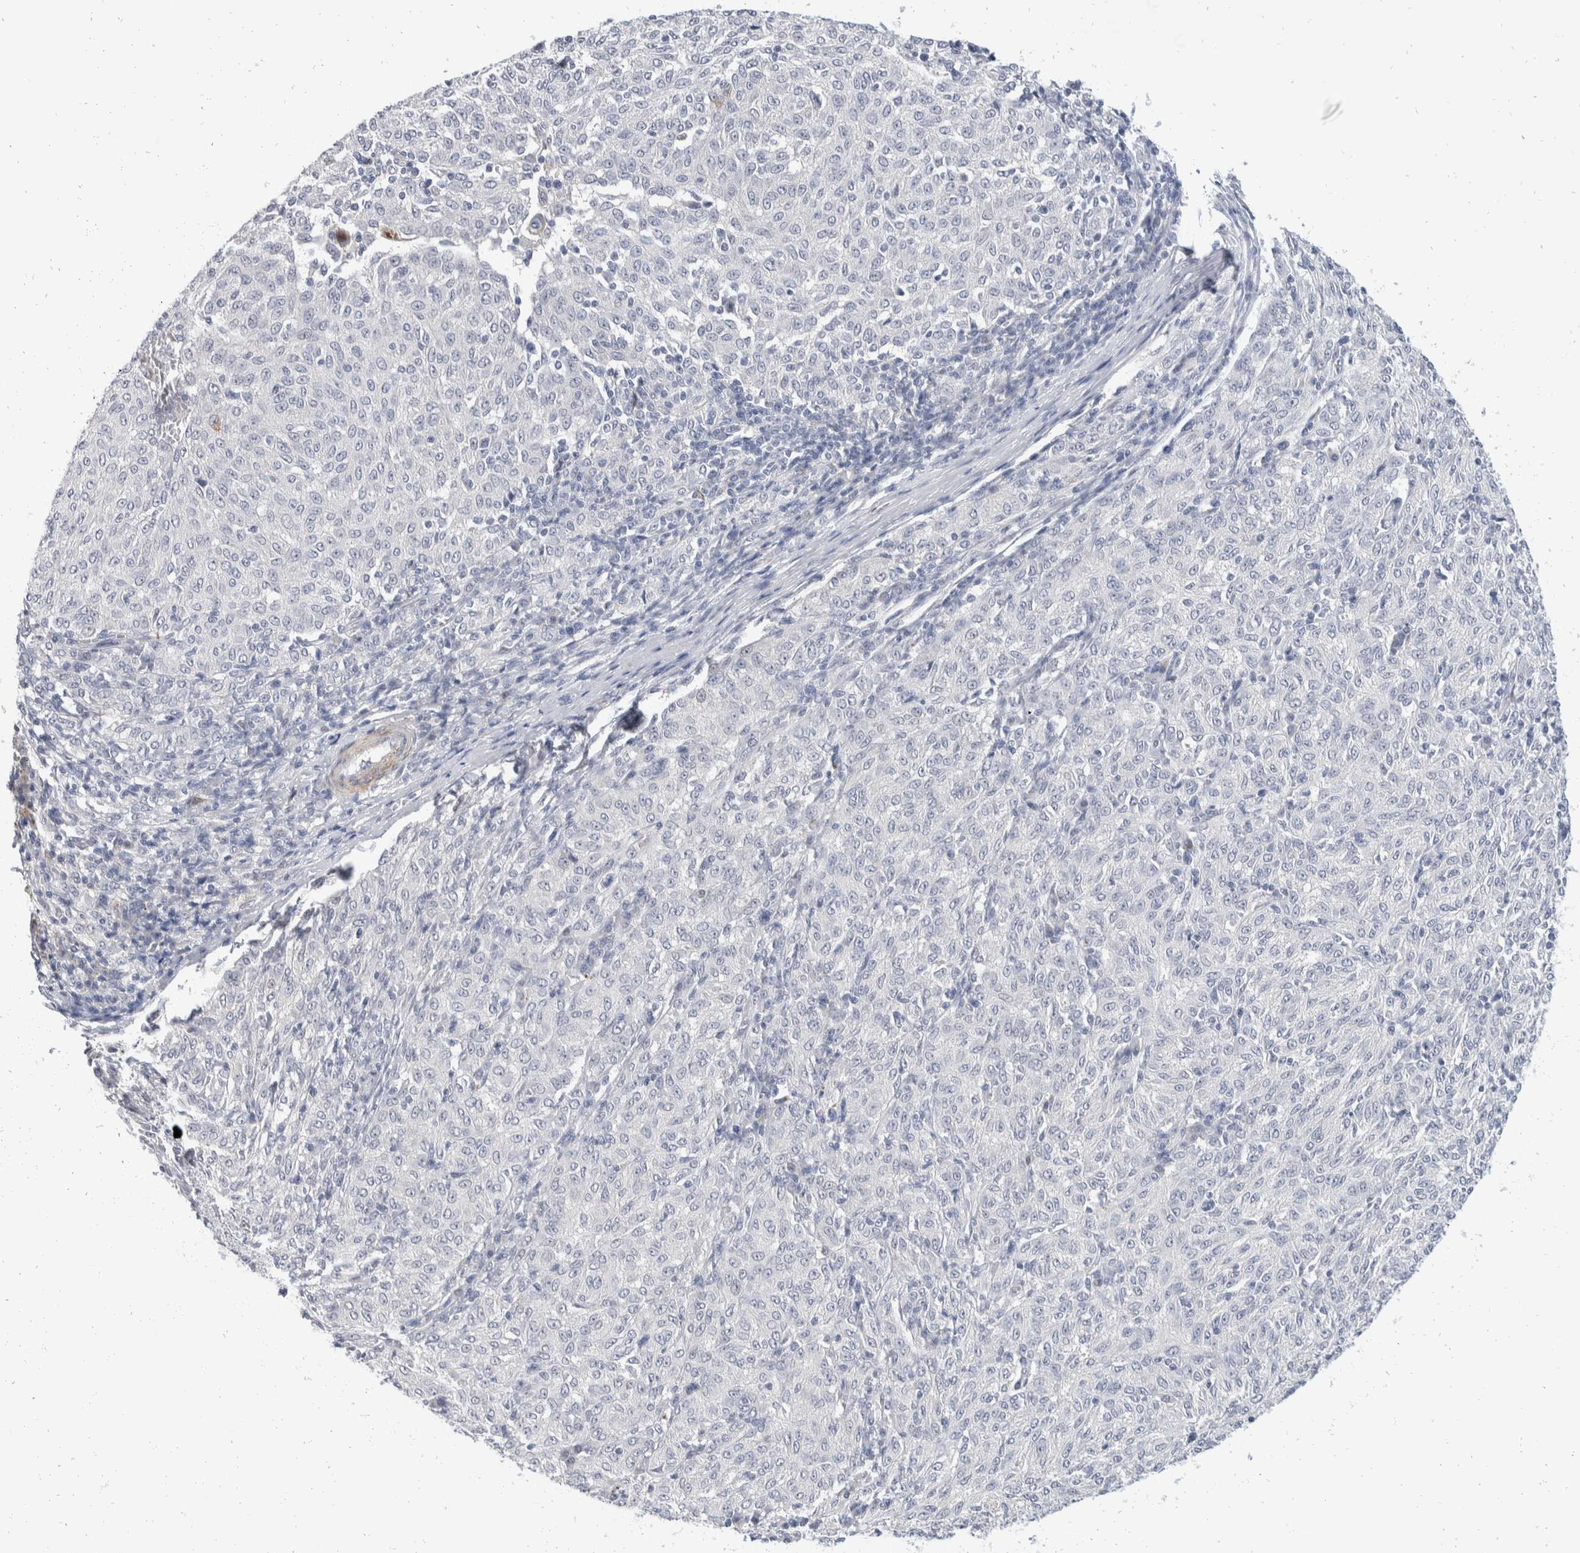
{"staining": {"intensity": "negative", "quantity": "none", "location": "none"}, "tissue": "melanoma", "cell_type": "Tumor cells", "image_type": "cancer", "snomed": [{"axis": "morphology", "description": "Malignant melanoma, NOS"}, {"axis": "topography", "description": "Skin"}], "caption": "Melanoma was stained to show a protein in brown. There is no significant expression in tumor cells.", "gene": "CATSPERD", "patient": {"sex": "female", "age": 72}}